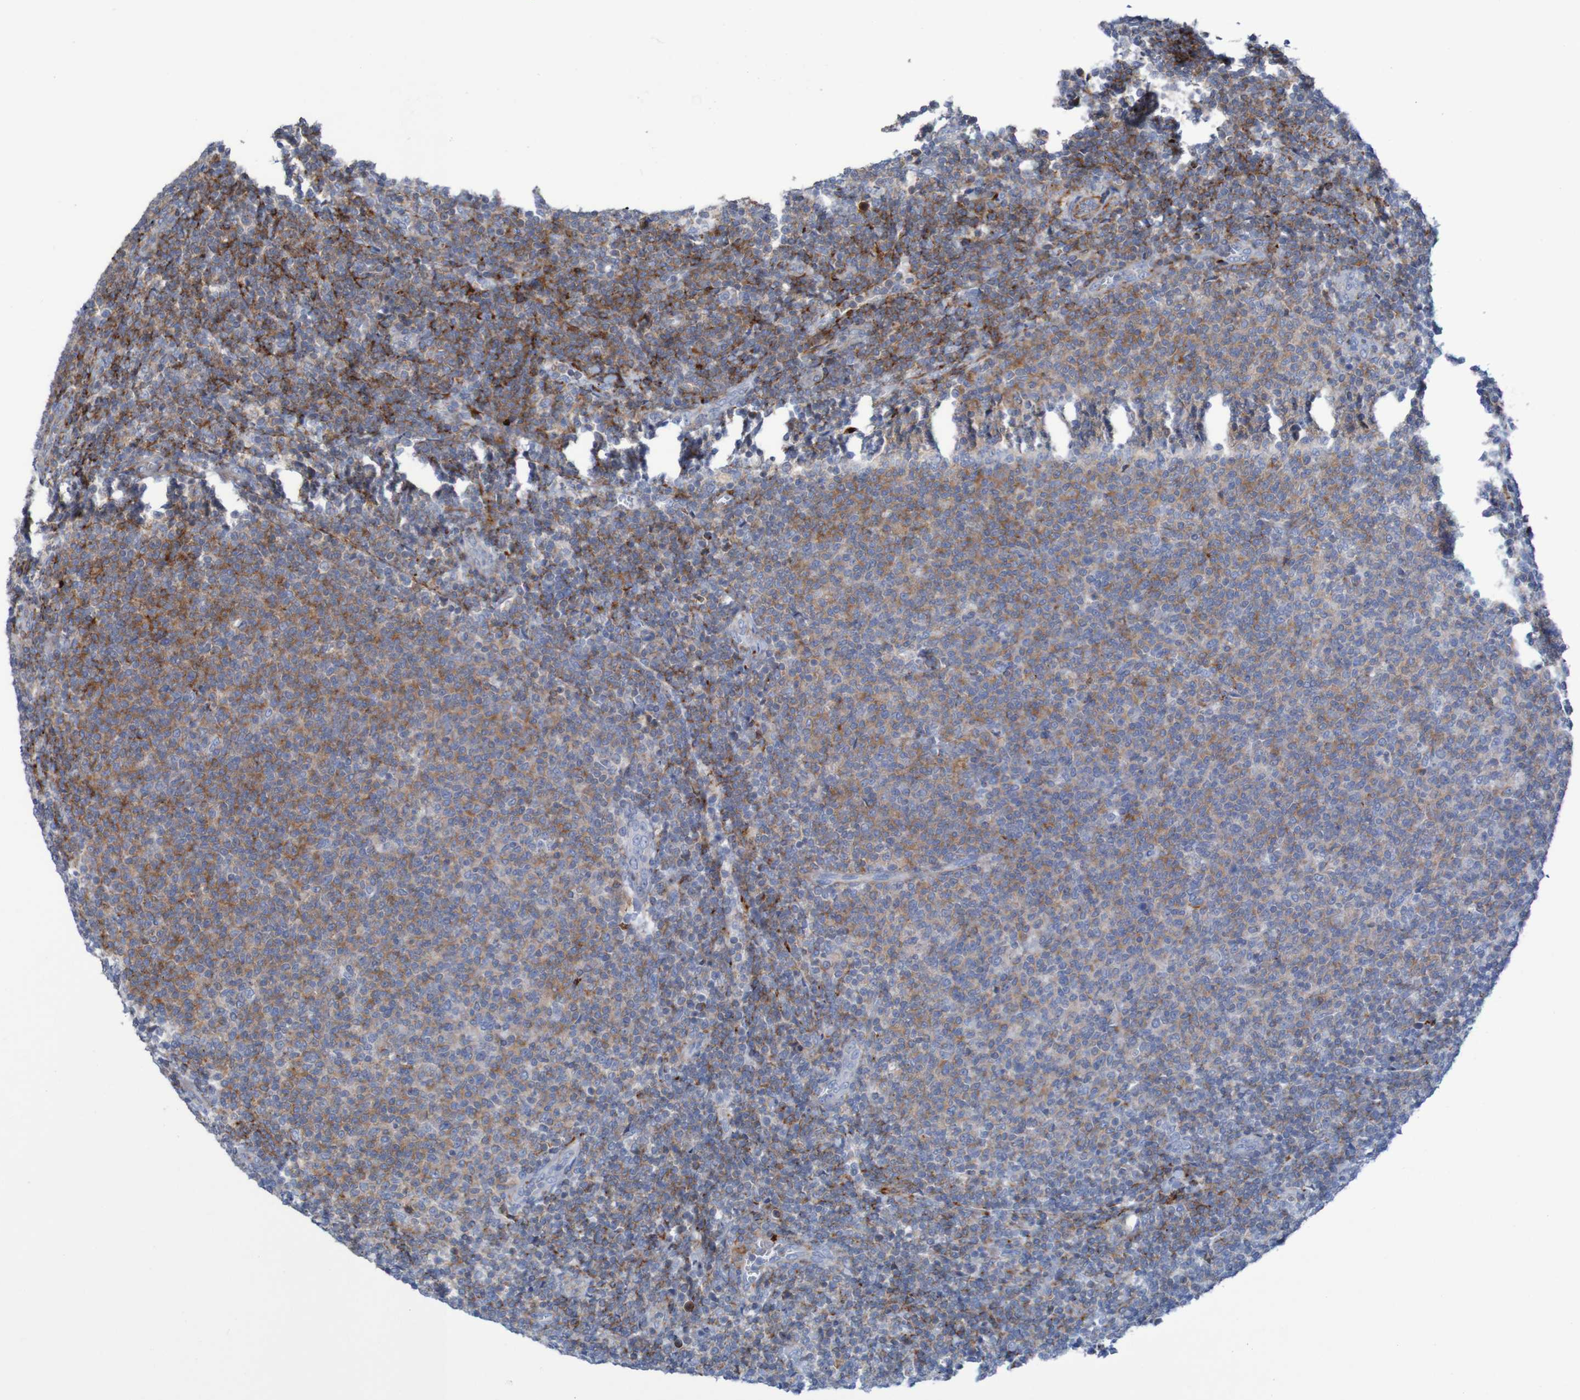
{"staining": {"intensity": "moderate", "quantity": "25%-75%", "location": "cytoplasmic/membranous"}, "tissue": "lymphoma", "cell_type": "Tumor cells", "image_type": "cancer", "snomed": [{"axis": "morphology", "description": "Malignant lymphoma, non-Hodgkin's type, Low grade"}, {"axis": "topography", "description": "Lymph node"}], "caption": "Brown immunohistochemical staining in human malignant lymphoma, non-Hodgkin's type (low-grade) shows moderate cytoplasmic/membranous staining in approximately 25%-75% of tumor cells. Using DAB (brown) and hematoxylin (blue) stains, captured at high magnification using brightfield microscopy.", "gene": "RNF182", "patient": {"sex": "male", "age": 66}}